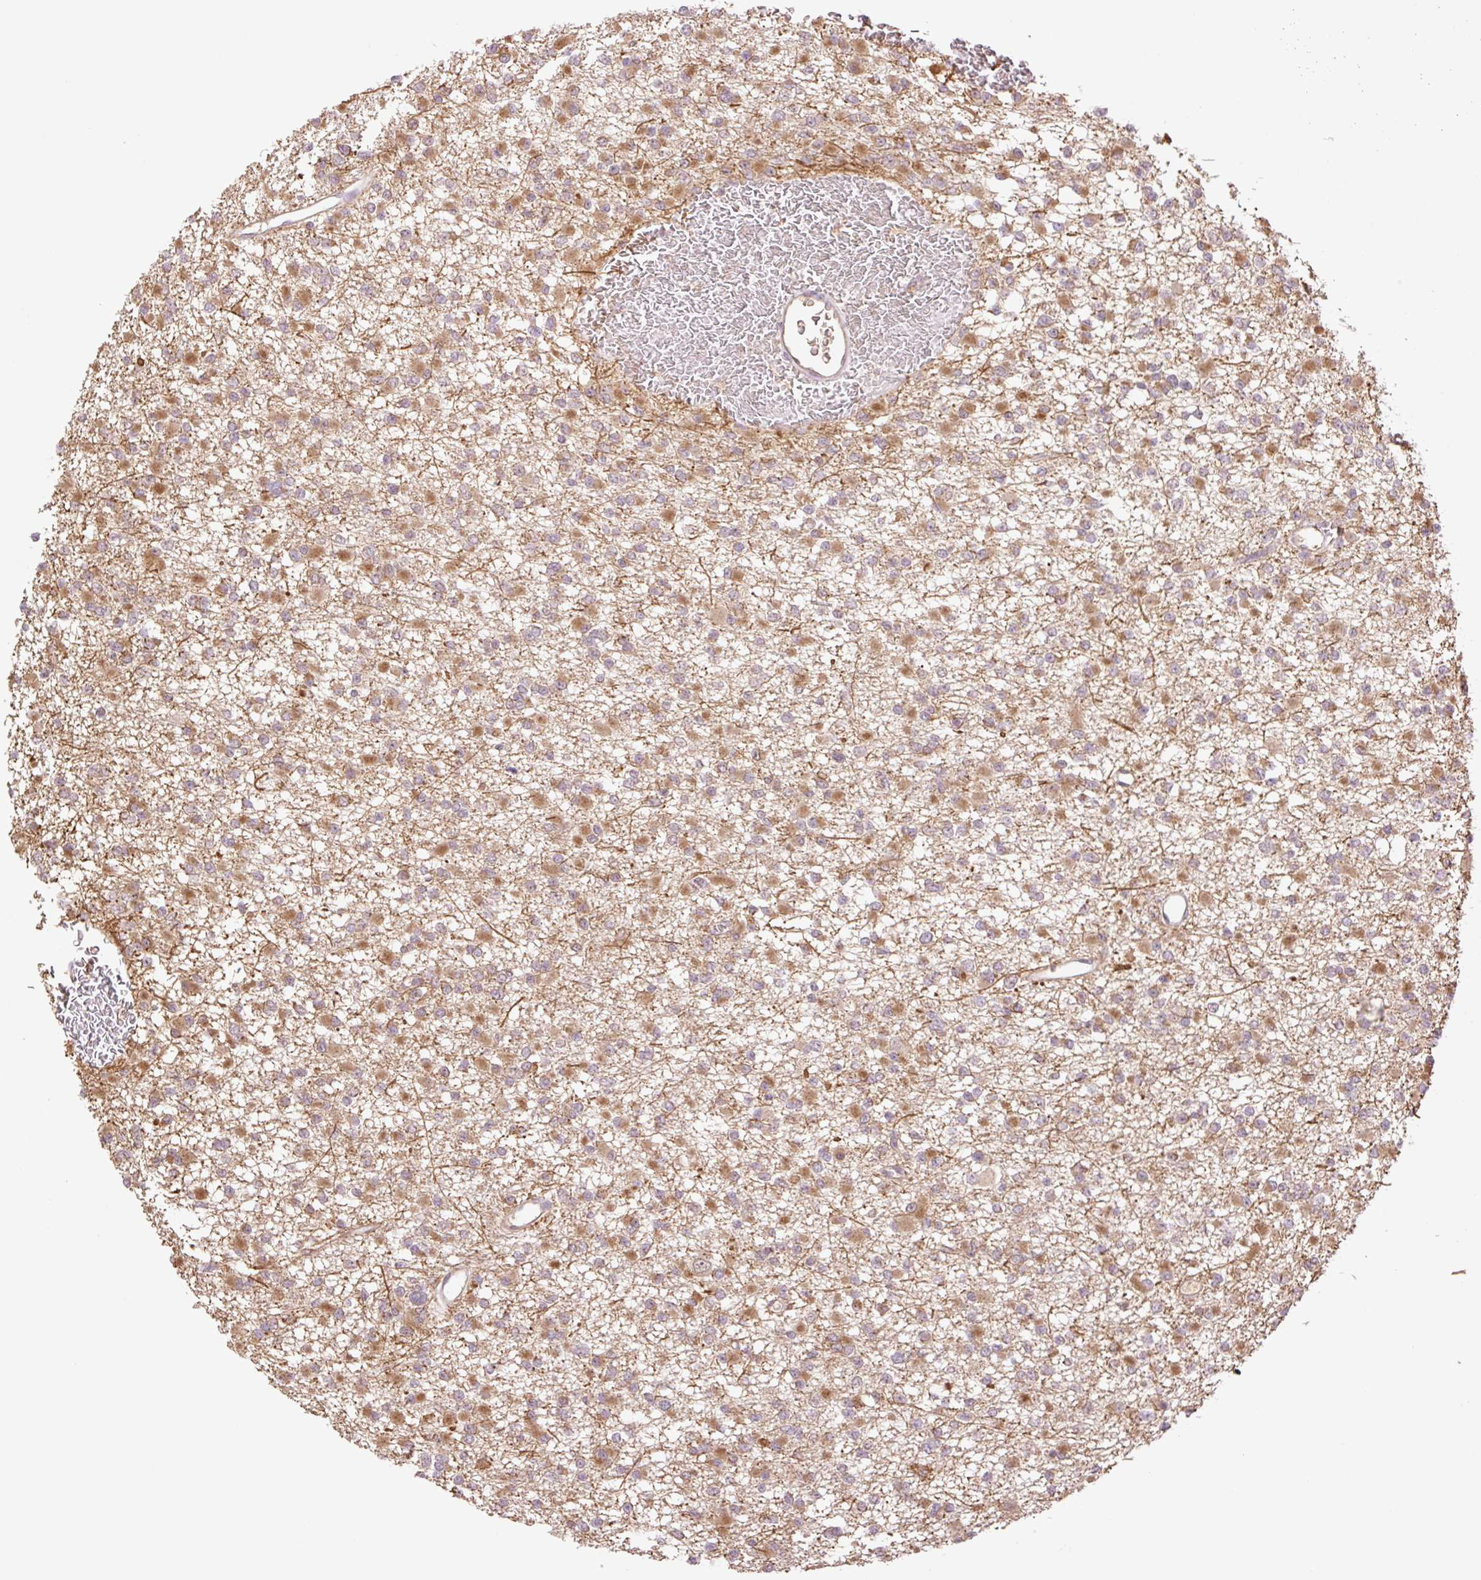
{"staining": {"intensity": "moderate", "quantity": "25%-75%", "location": "cytoplasmic/membranous,nuclear"}, "tissue": "glioma", "cell_type": "Tumor cells", "image_type": "cancer", "snomed": [{"axis": "morphology", "description": "Glioma, malignant, Low grade"}, {"axis": "topography", "description": "Brain"}], "caption": "Approximately 25%-75% of tumor cells in glioma display moderate cytoplasmic/membranous and nuclear protein positivity as visualized by brown immunohistochemical staining.", "gene": "YJU2B", "patient": {"sex": "female", "age": 22}}